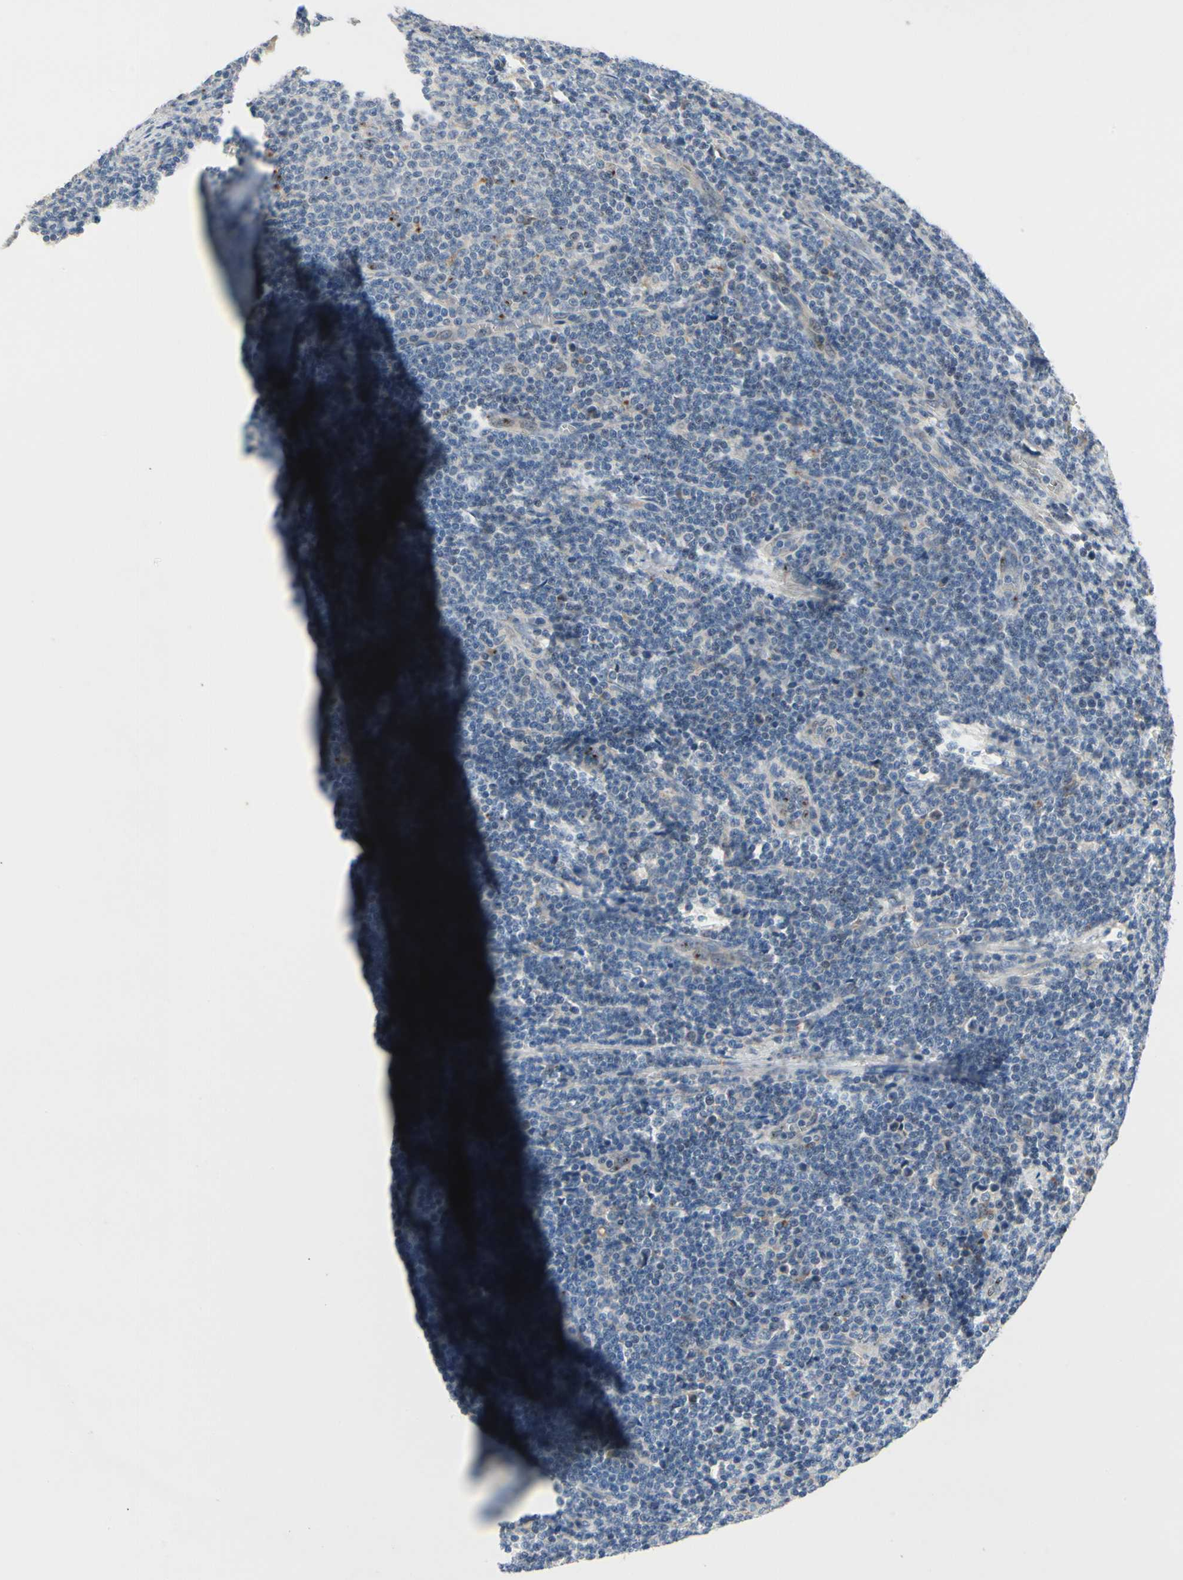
{"staining": {"intensity": "strong", "quantity": "<25%", "location": "nuclear"}, "tissue": "lymphoma", "cell_type": "Tumor cells", "image_type": "cancer", "snomed": [{"axis": "morphology", "description": "Malignant lymphoma, non-Hodgkin's type, Low grade"}, {"axis": "topography", "description": "Lymph node"}], "caption": "Malignant lymphoma, non-Hodgkin's type (low-grade) stained with IHC shows strong nuclear staining in about <25% of tumor cells. The staining is performed using DAB brown chromogen to label protein expression. The nuclei are counter-stained blue using hematoxylin.", "gene": "NFASC", "patient": {"sex": "male", "age": 66}}